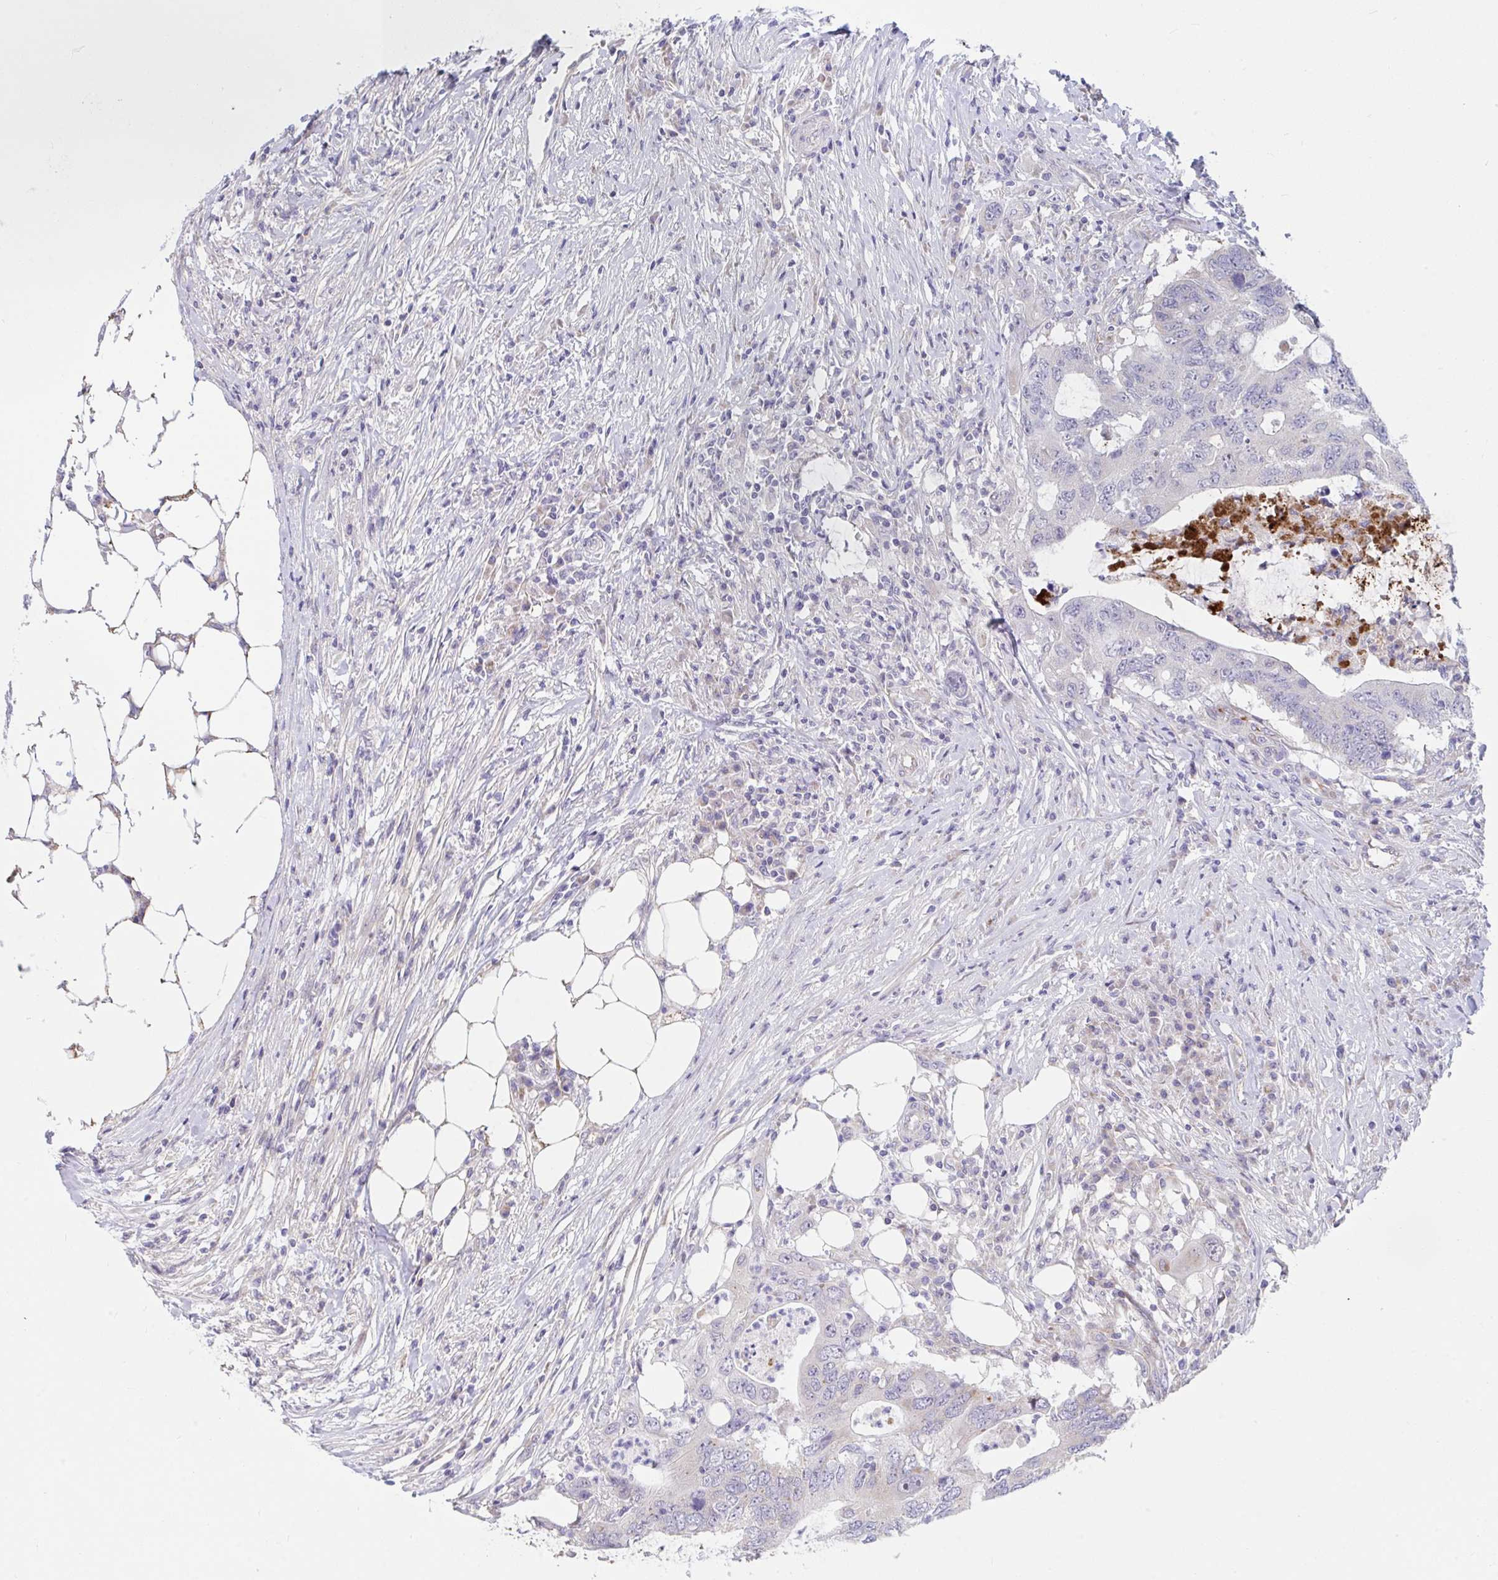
{"staining": {"intensity": "negative", "quantity": "none", "location": "none"}, "tissue": "colorectal cancer", "cell_type": "Tumor cells", "image_type": "cancer", "snomed": [{"axis": "morphology", "description": "Adenocarcinoma, NOS"}, {"axis": "topography", "description": "Colon"}], "caption": "A photomicrograph of human colorectal cancer (adenocarcinoma) is negative for staining in tumor cells.", "gene": "IL37", "patient": {"sex": "male", "age": 71}}